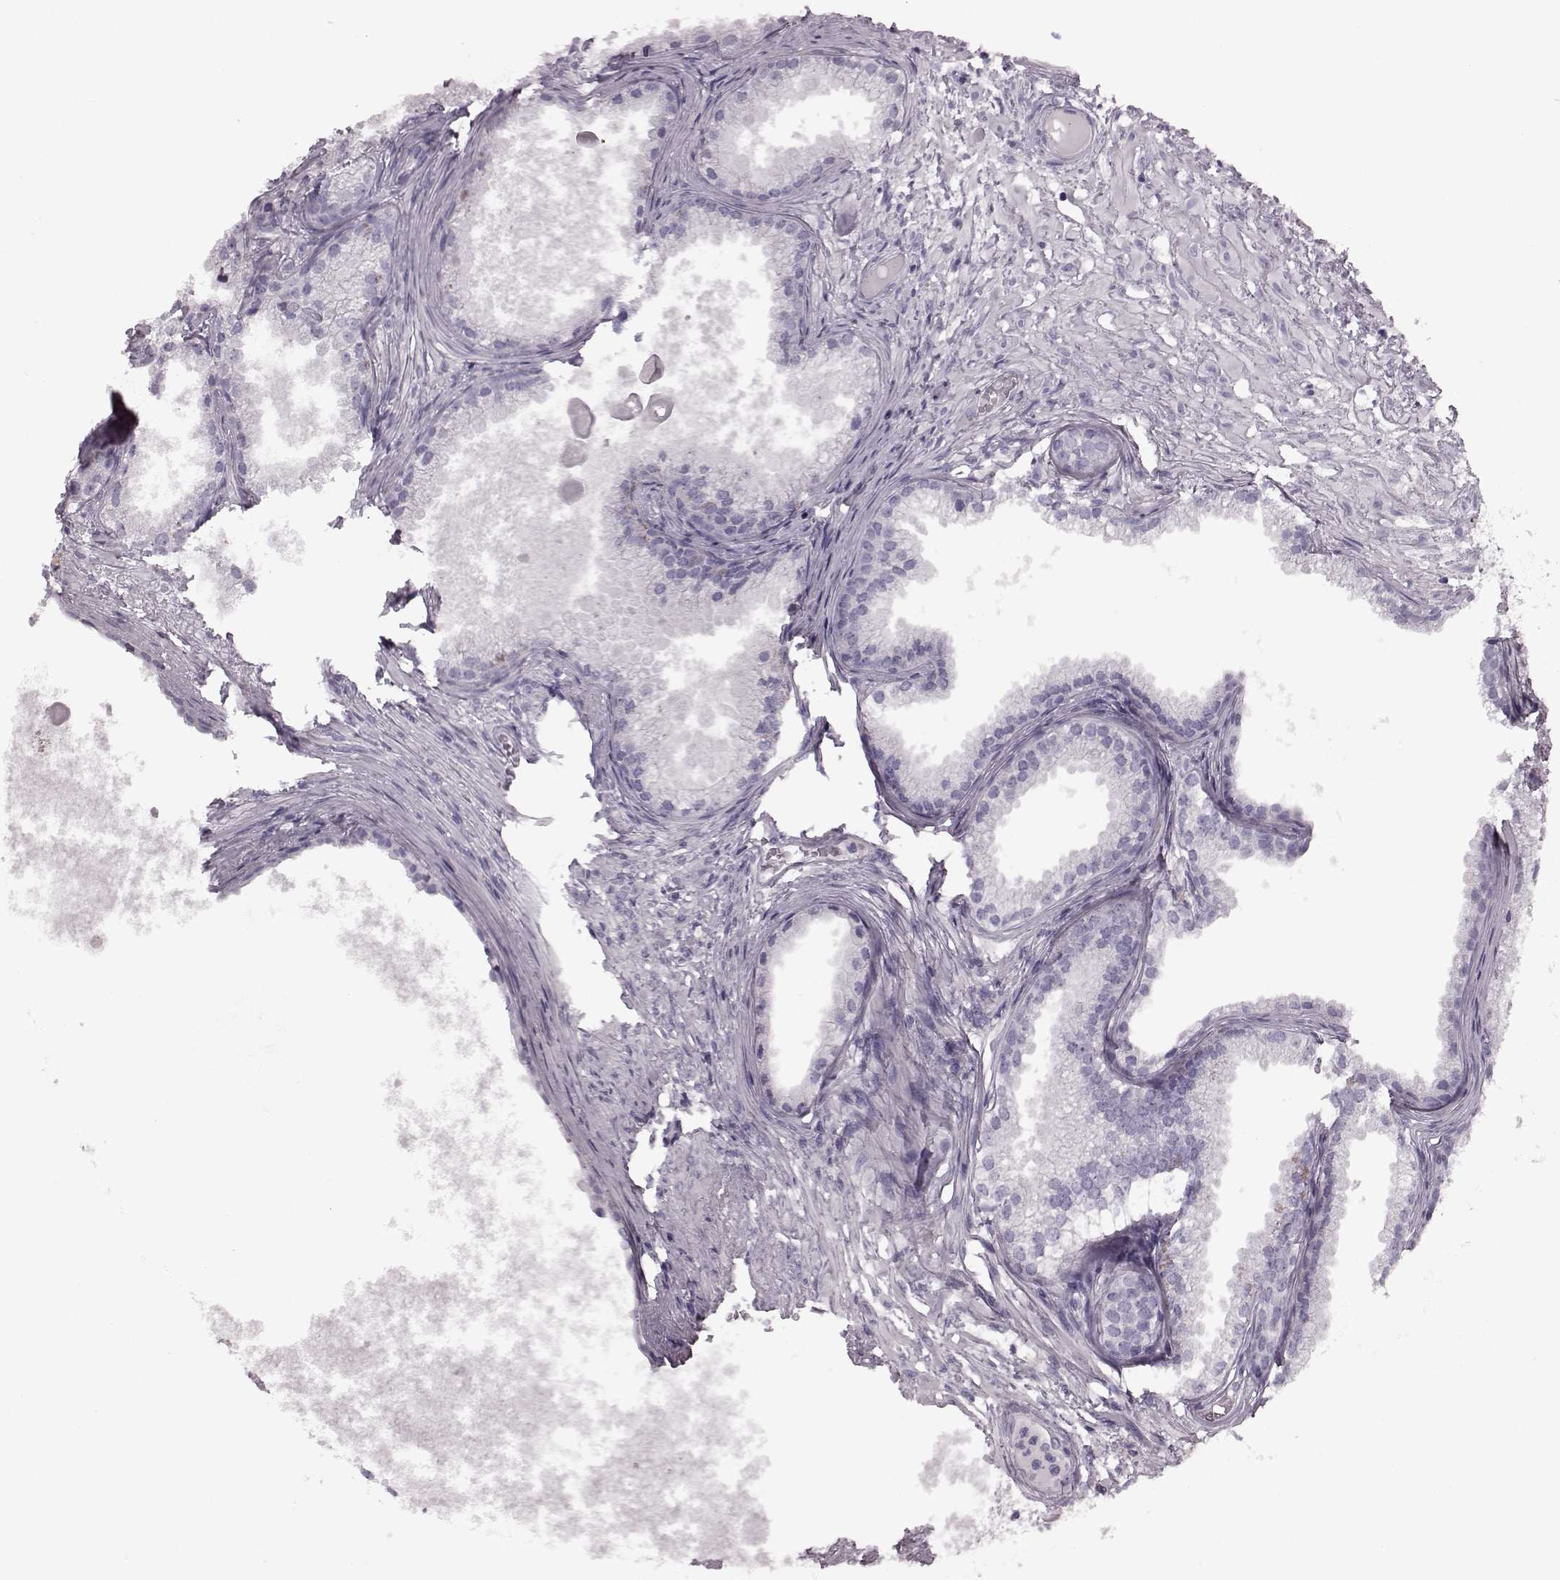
{"staining": {"intensity": "negative", "quantity": "none", "location": "none"}, "tissue": "prostate cancer", "cell_type": "Tumor cells", "image_type": "cancer", "snomed": [{"axis": "morphology", "description": "Adenocarcinoma, High grade"}, {"axis": "topography", "description": "Prostate"}], "caption": "The photomicrograph displays no significant expression in tumor cells of prostate cancer.", "gene": "SNTG1", "patient": {"sex": "male", "age": 83}}